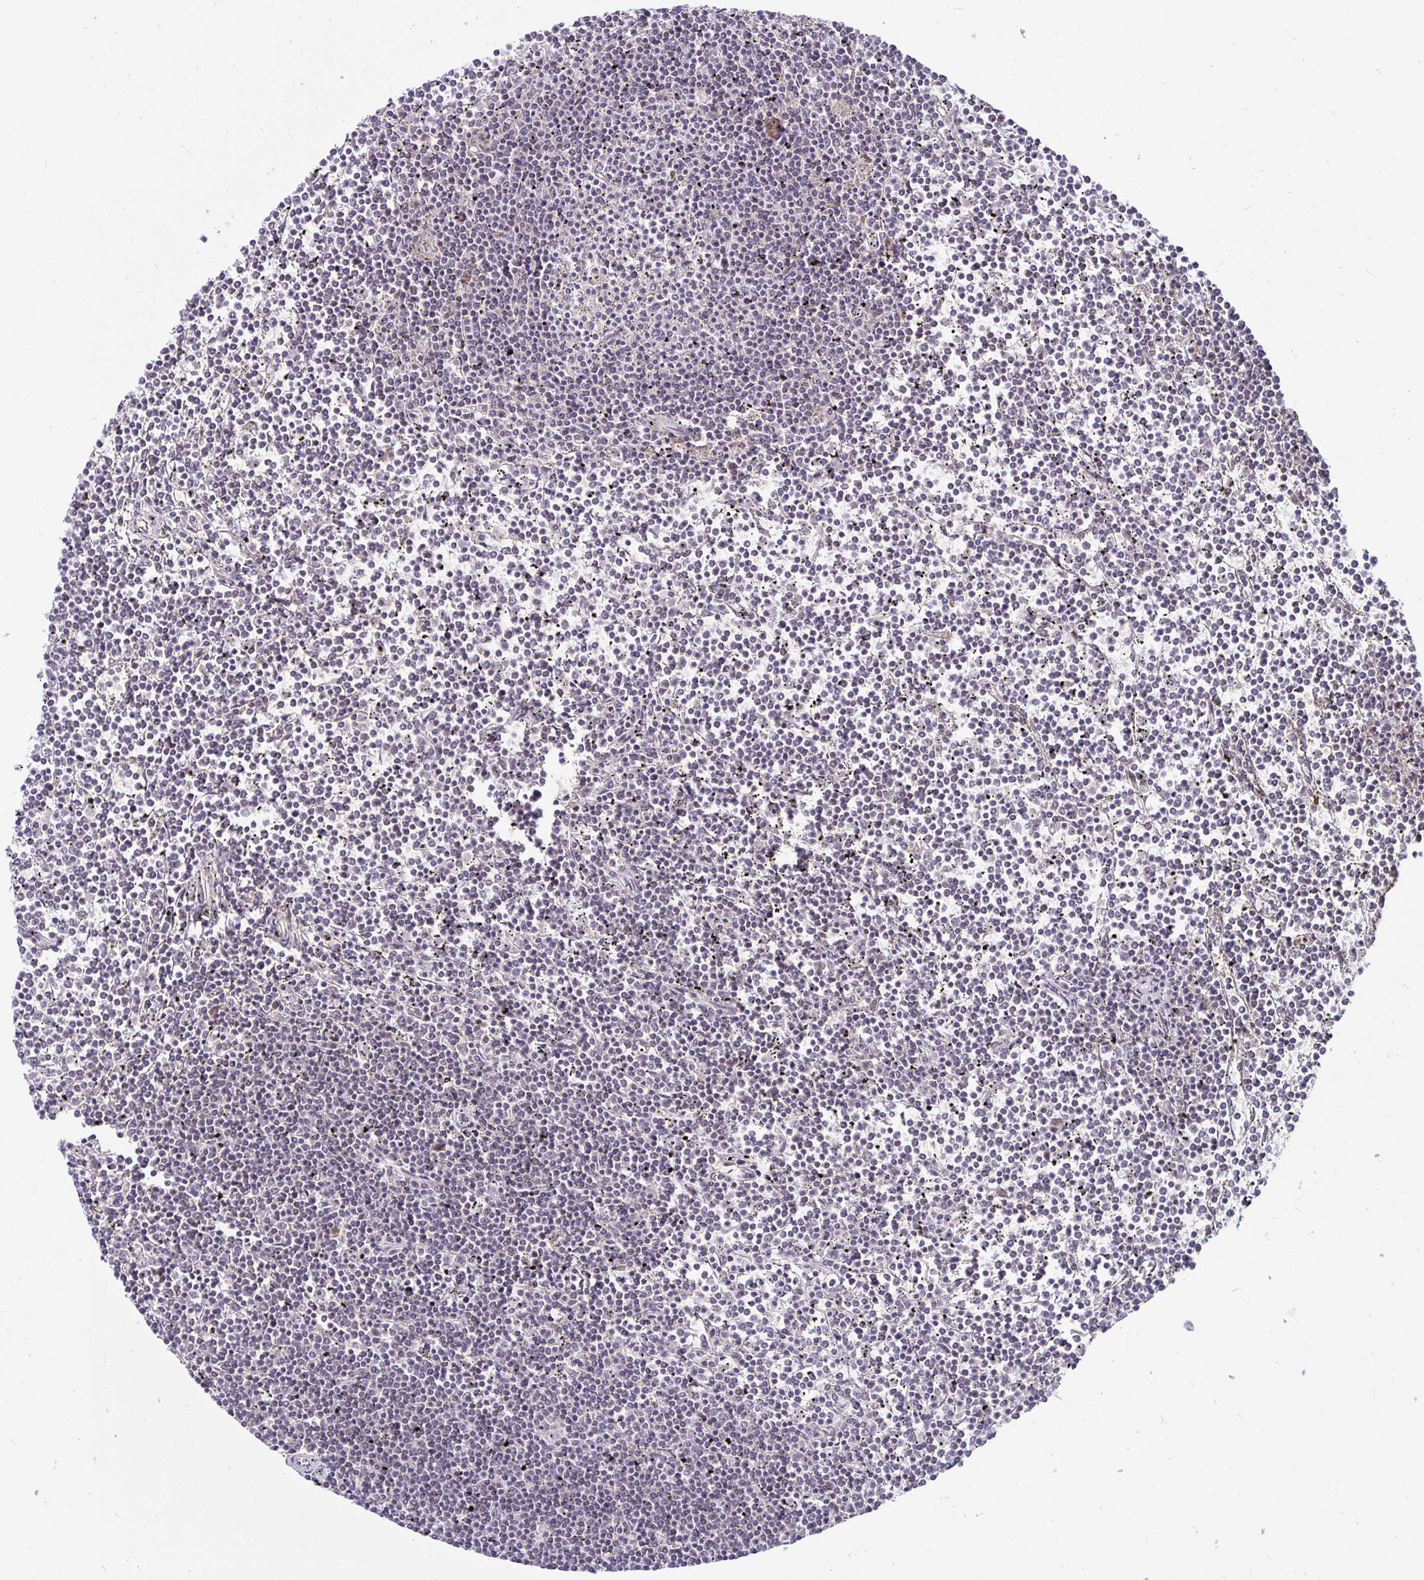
{"staining": {"intensity": "negative", "quantity": "none", "location": "none"}, "tissue": "lymphoma", "cell_type": "Tumor cells", "image_type": "cancer", "snomed": [{"axis": "morphology", "description": "Malignant lymphoma, non-Hodgkin's type, Low grade"}, {"axis": "topography", "description": "Spleen"}], "caption": "Immunohistochemistry image of neoplastic tissue: human lymphoma stained with DAB (3,3'-diaminobenzidine) reveals no significant protein staining in tumor cells.", "gene": "EXOC6B", "patient": {"sex": "female", "age": 19}}